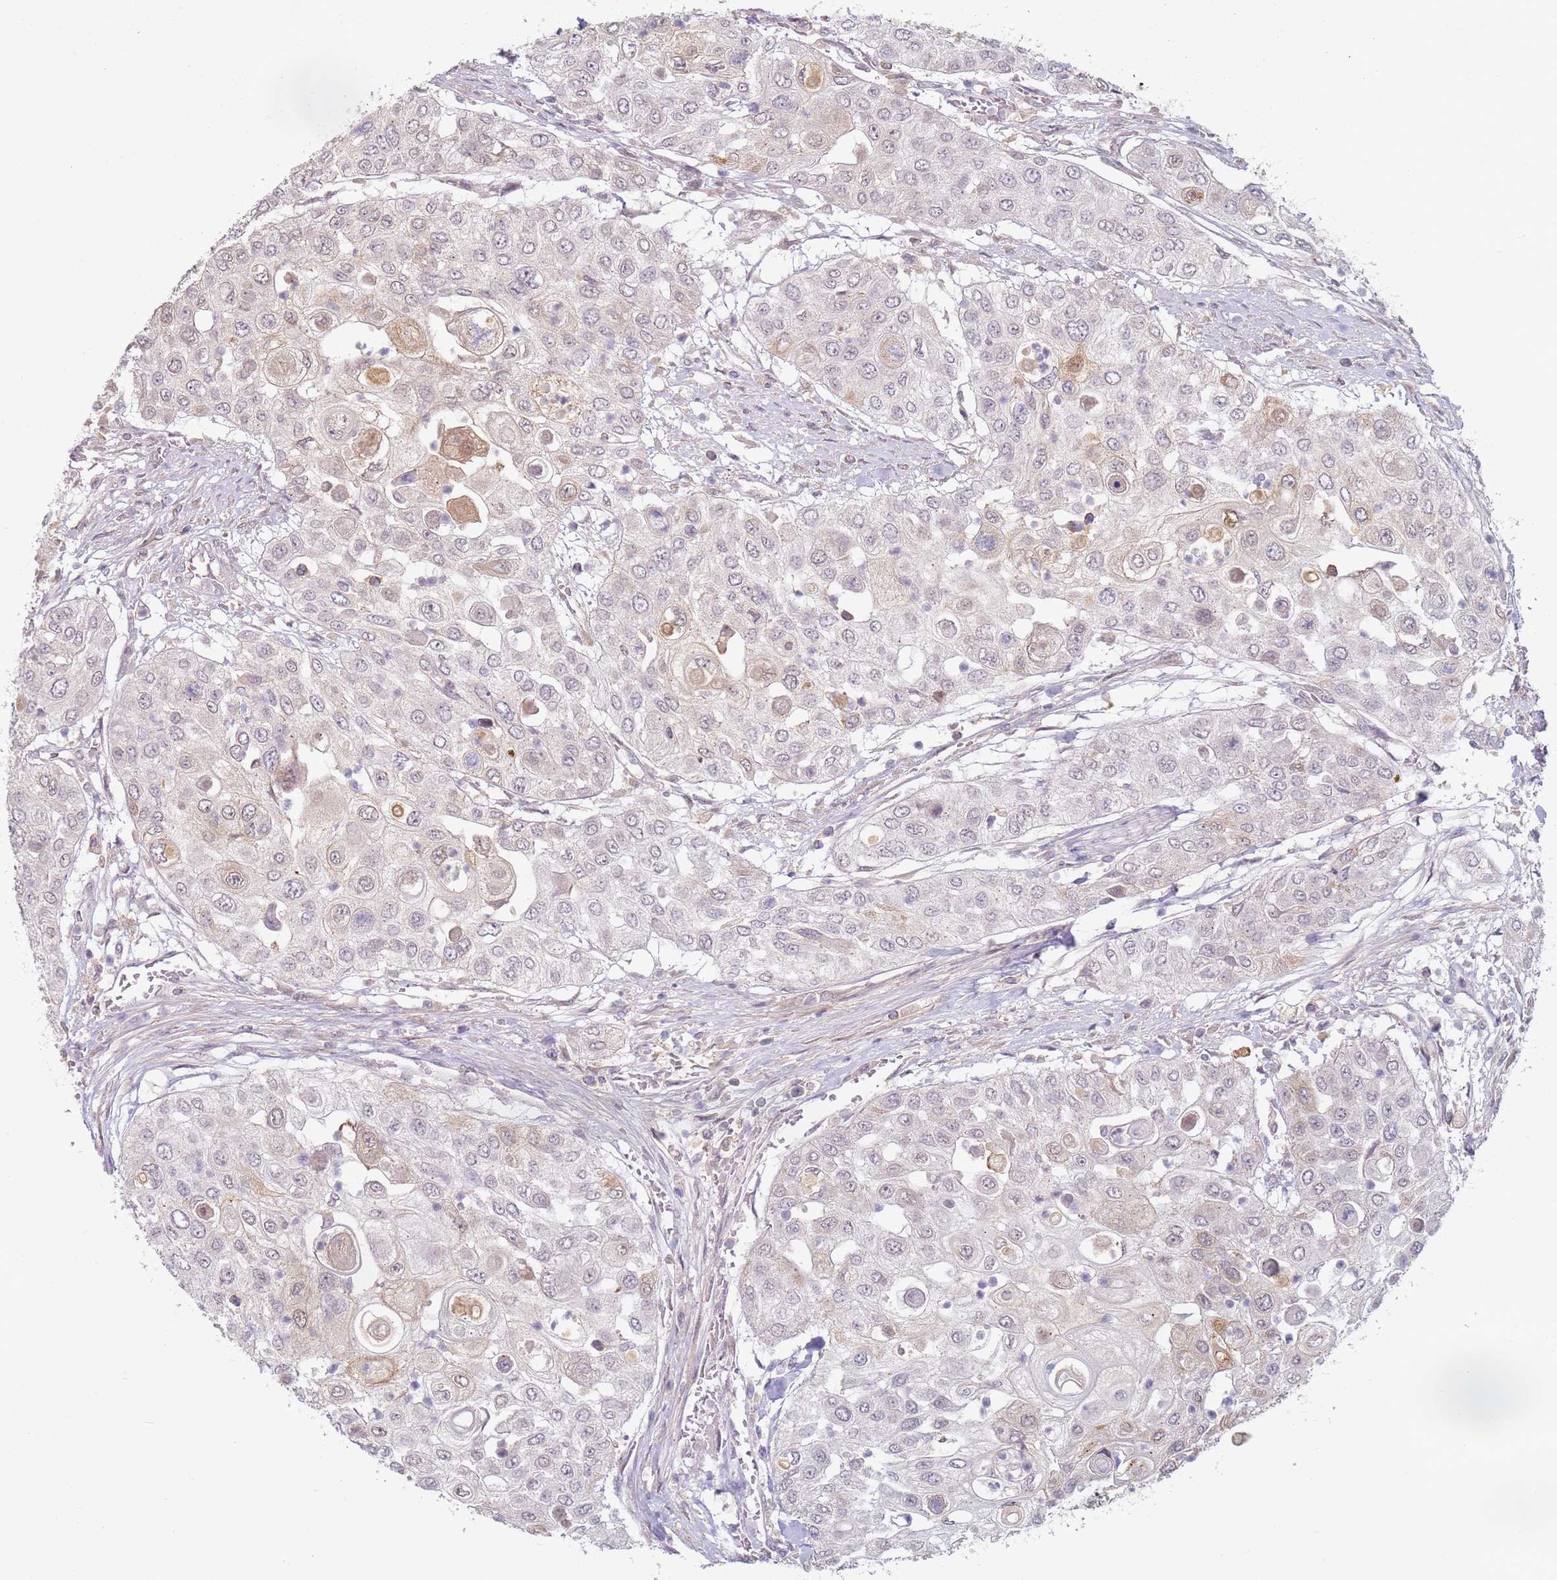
{"staining": {"intensity": "negative", "quantity": "none", "location": "none"}, "tissue": "urothelial cancer", "cell_type": "Tumor cells", "image_type": "cancer", "snomed": [{"axis": "morphology", "description": "Urothelial carcinoma, High grade"}, {"axis": "topography", "description": "Urinary bladder"}], "caption": "An immunohistochemistry (IHC) histopathology image of urothelial cancer is shown. There is no staining in tumor cells of urothelial cancer.", "gene": "WDR93", "patient": {"sex": "female", "age": 79}}